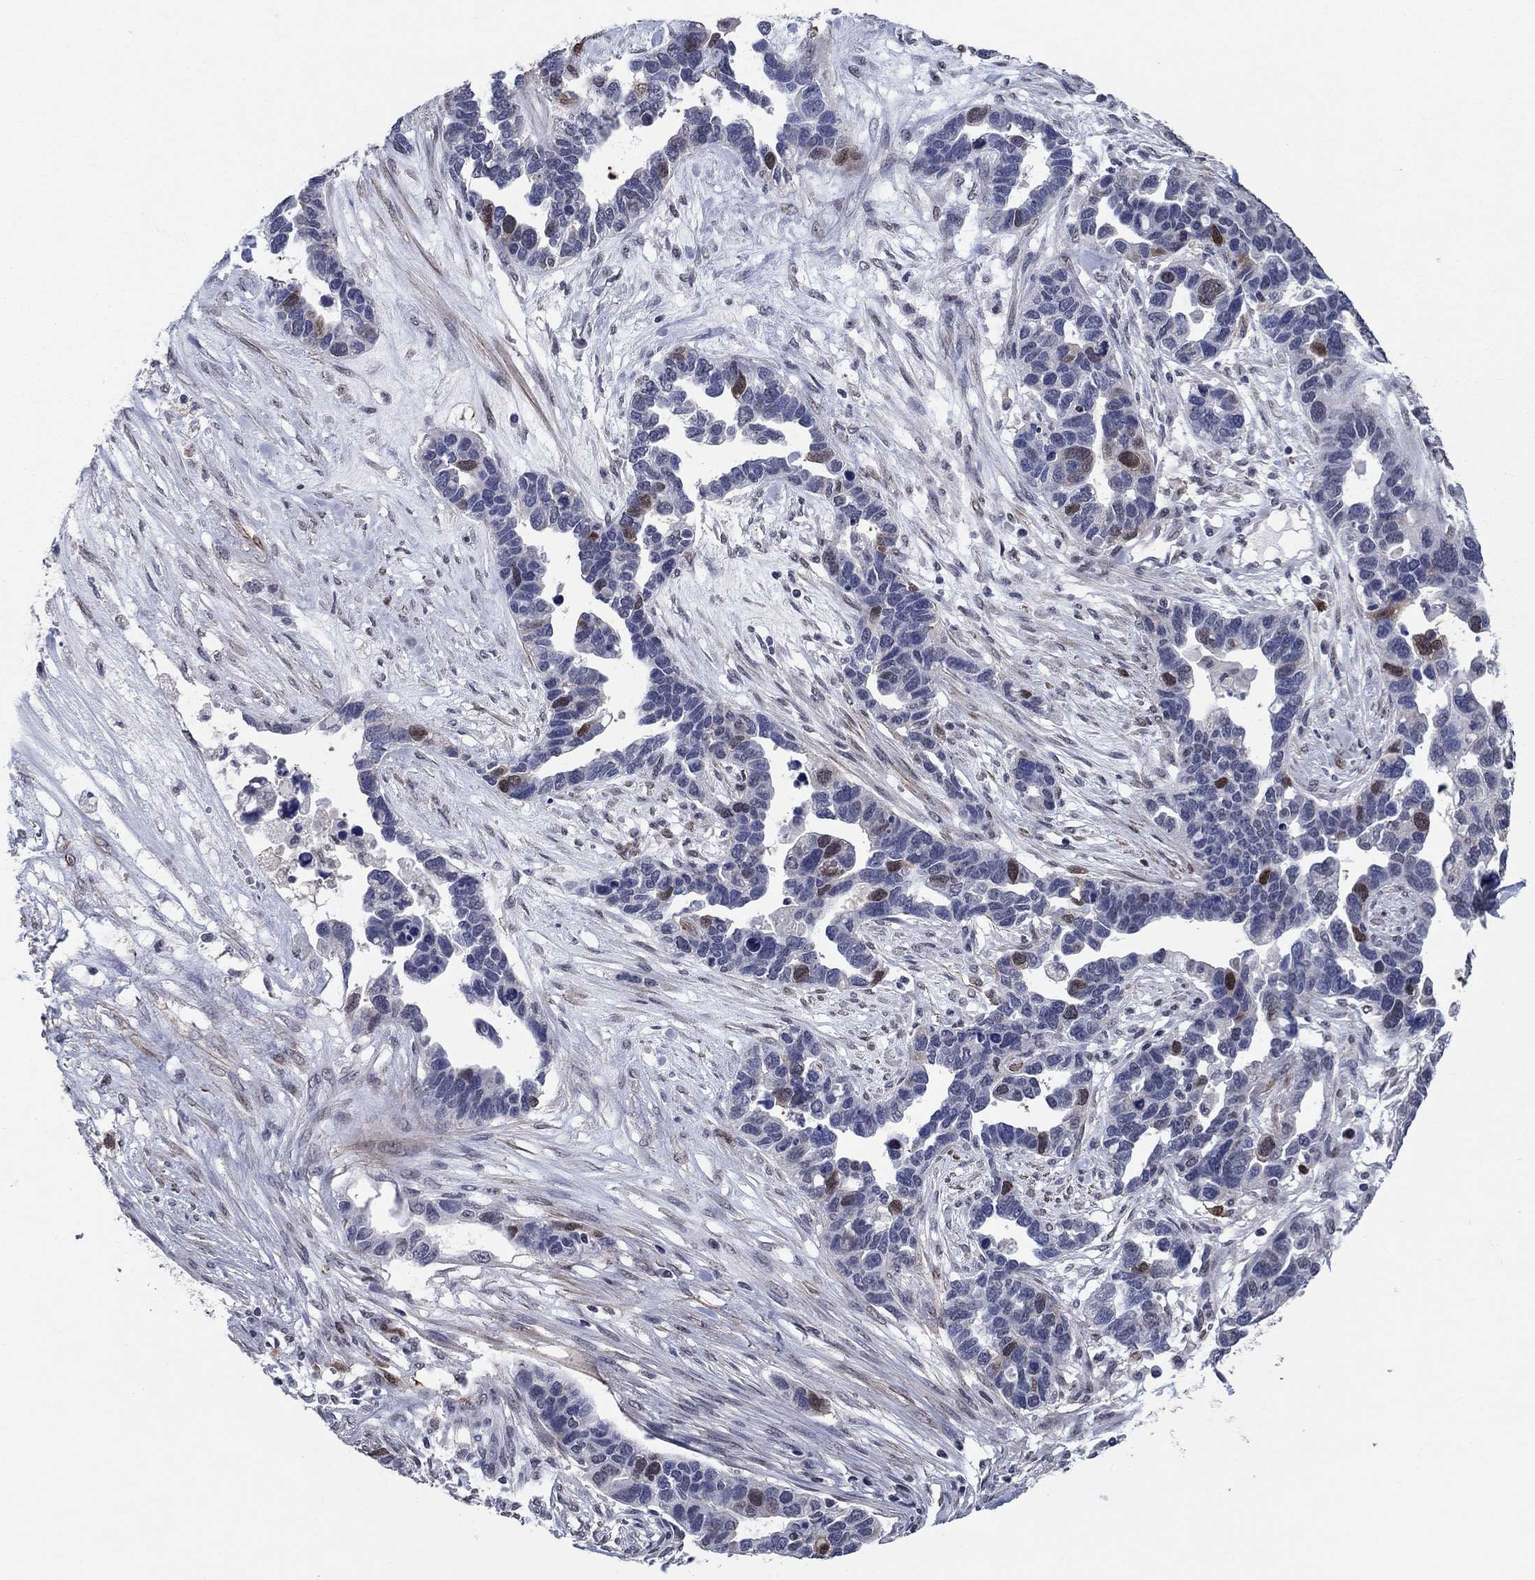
{"staining": {"intensity": "moderate", "quantity": "<25%", "location": "nuclear"}, "tissue": "ovarian cancer", "cell_type": "Tumor cells", "image_type": "cancer", "snomed": [{"axis": "morphology", "description": "Cystadenocarcinoma, serous, NOS"}, {"axis": "topography", "description": "Ovary"}], "caption": "There is low levels of moderate nuclear expression in tumor cells of ovarian serous cystadenocarcinoma, as demonstrated by immunohistochemical staining (brown color).", "gene": "TYMS", "patient": {"sex": "female", "age": 54}}